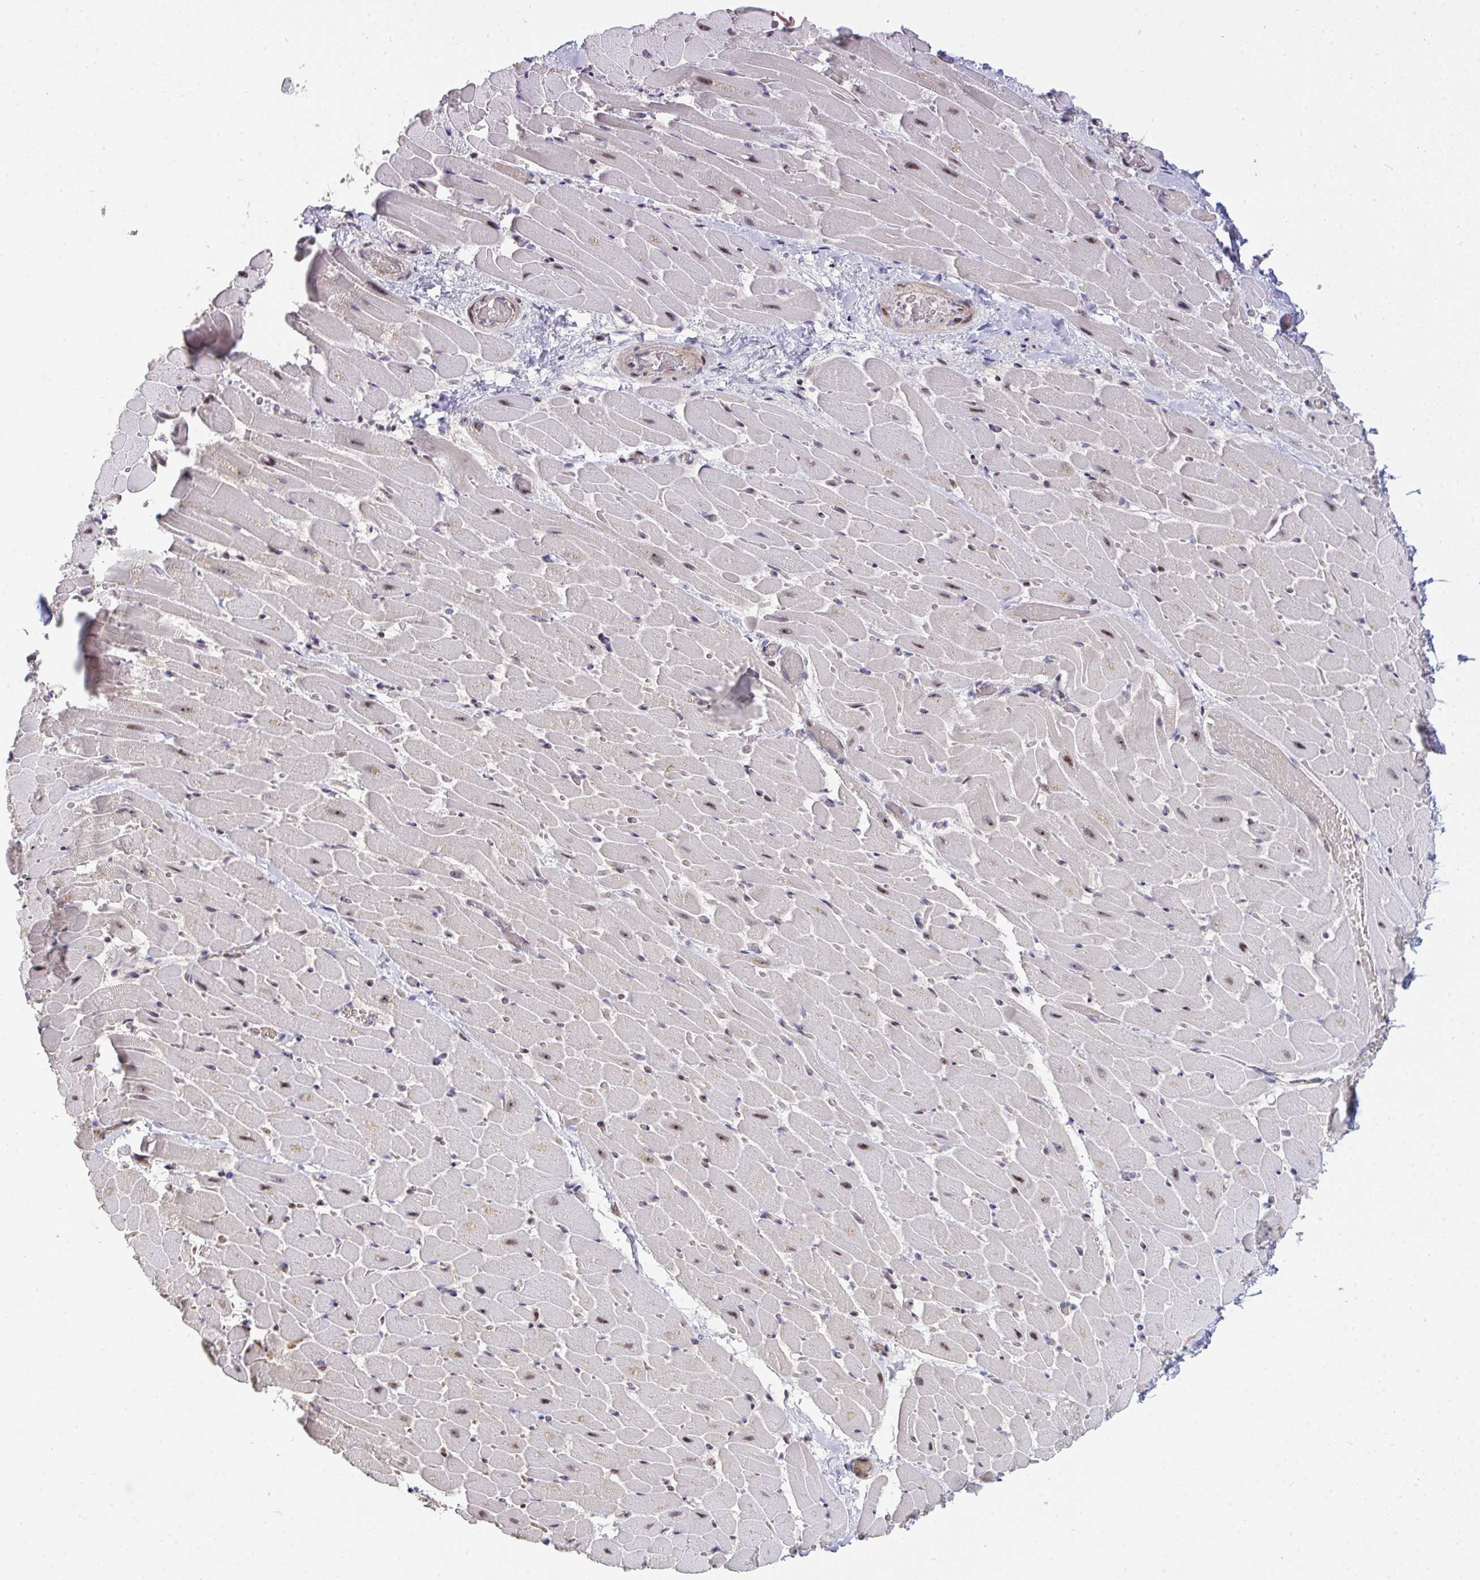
{"staining": {"intensity": "weak", "quantity": "25%-75%", "location": "nuclear"}, "tissue": "heart muscle", "cell_type": "Cardiomyocytes", "image_type": "normal", "snomed": [{"axis": "morphology", "description": "Normal tissue, NOS"}, {"axis": "topography", "description": "Heart"}], "caption": "There is low levels of weak nuclear positivity in cardiomyocytes of normal heart muscle, as demonstrated by immunohistochemical staining (brown color).", "gene": "PLPPR3", "patient": {"sex": "male", "age": 37}}